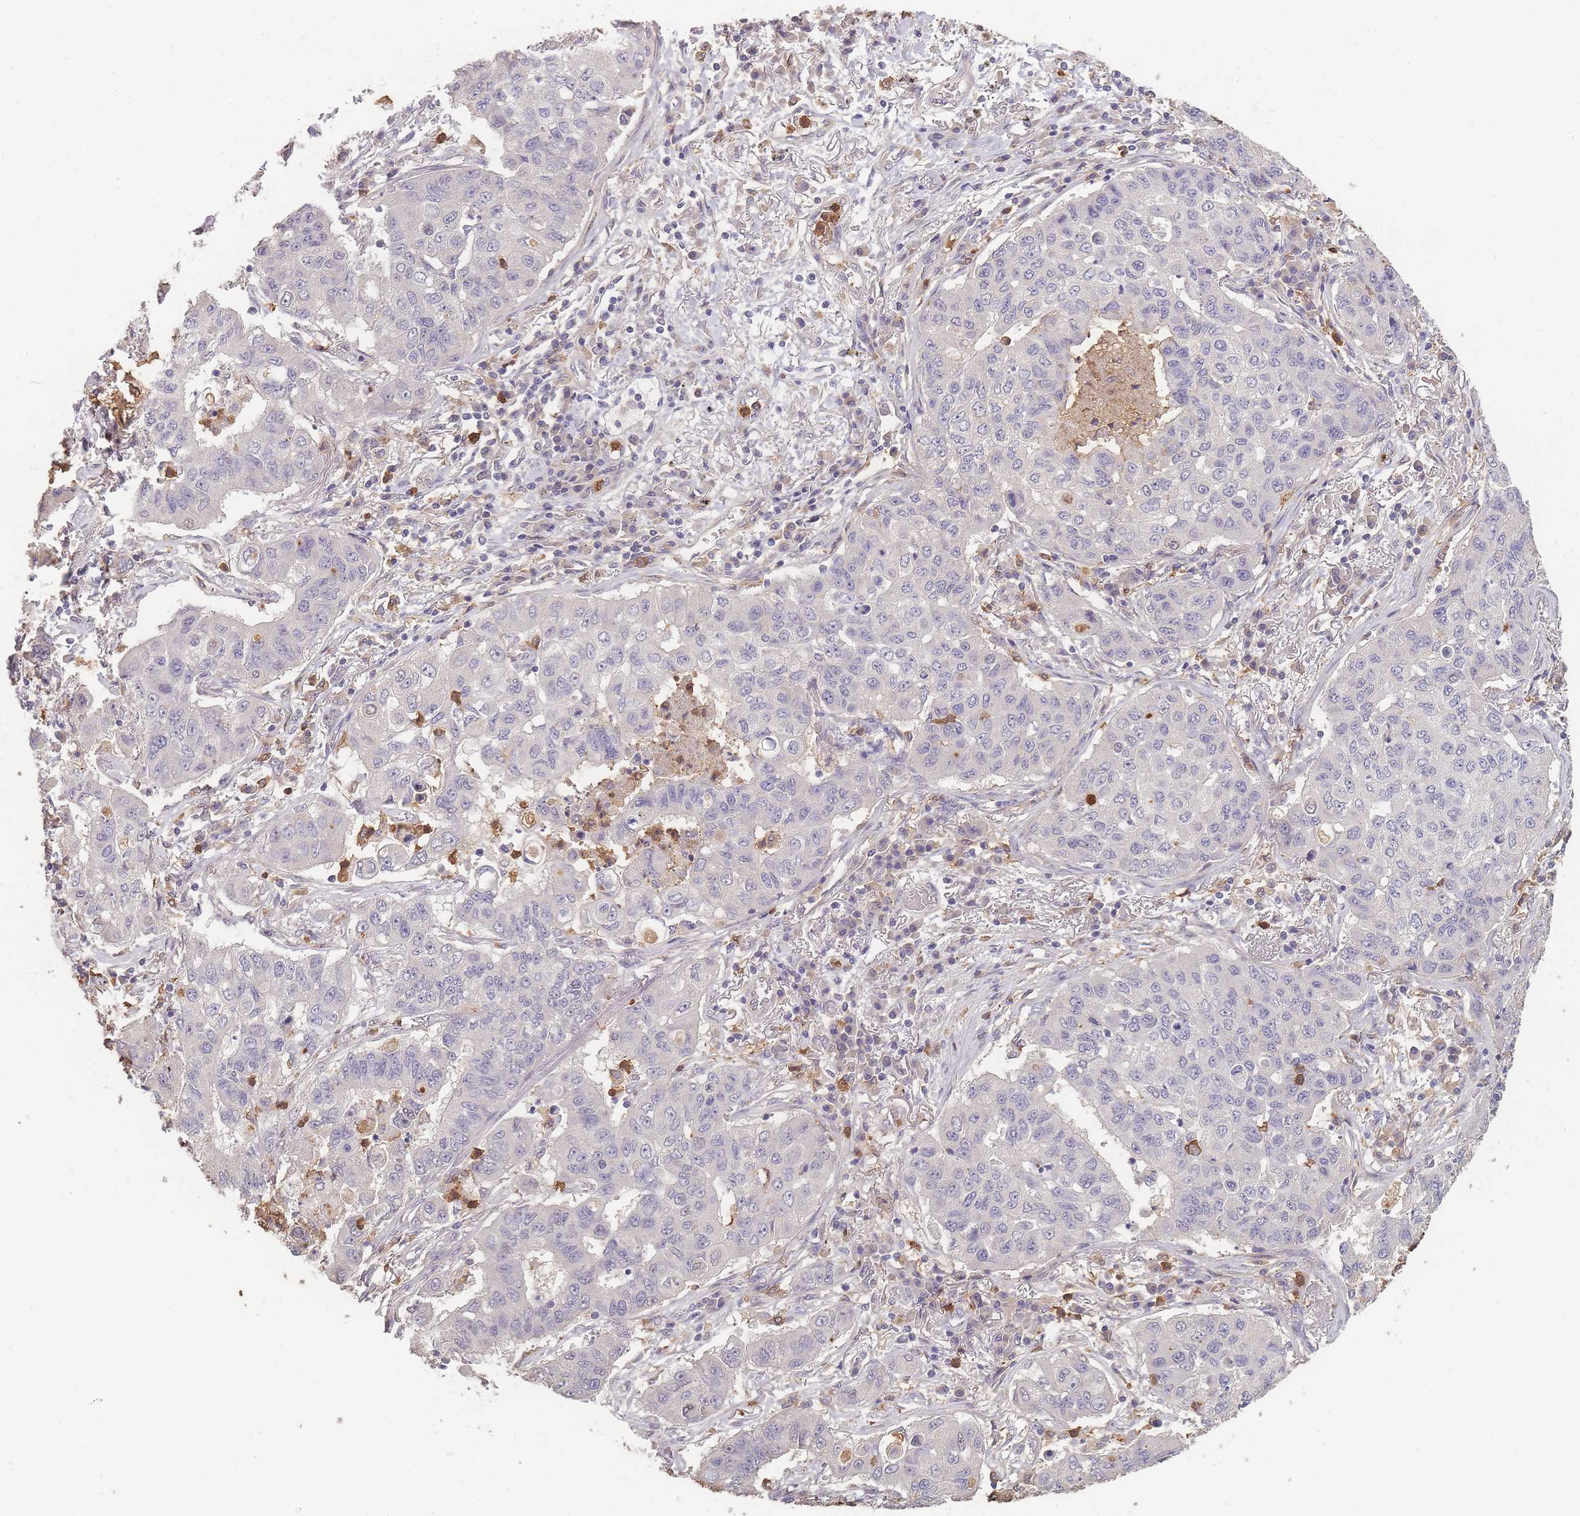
{"staining": {"intensity": "negative", "quantity": "none", "location": "none"}, "tissue": "lung cancer", "cell_type": "Tumor cells", "image_type": "cancer", "snomed": [{"axis": "morphology", "description": "Squamous cell carcinoma, NOS"}, {"axis": "topography", "description": "Lung"}], "caption": "The immunohistochemistry photomicrograph has no significant positivity in tumor cells of squamous cell carcinoma (lung) tissue.", "gene": "BST1", "patient": {"sex": "male", "age": 74}}